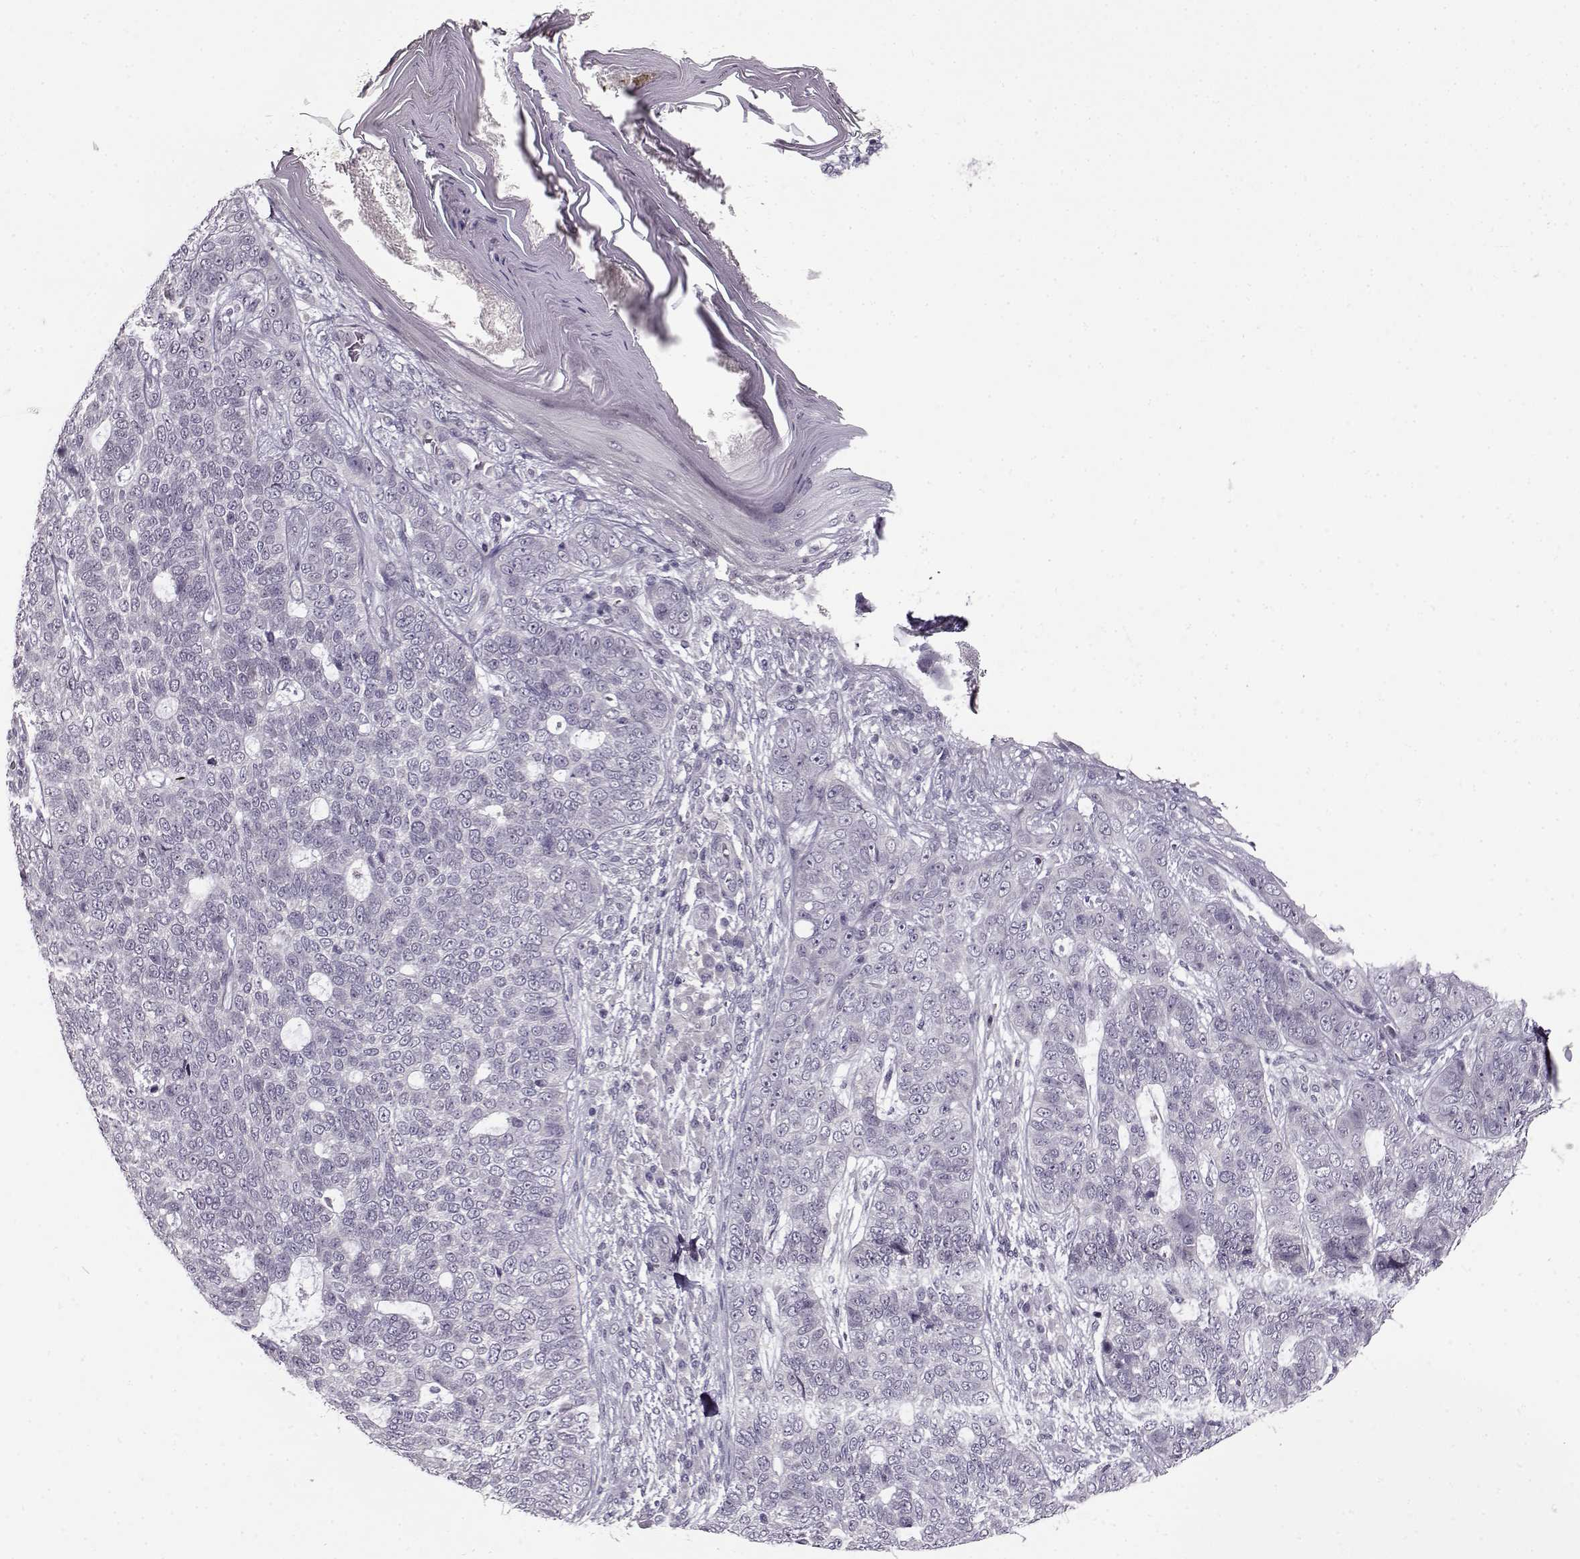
{"staining": {"intensity": "negative", "quantity": "none", "location": "none"}, "tissue": "skin cancer", "cell_type": "Tumor cells", "image_type": "cancer", "snomed": [{"axis": "morphology", "description": "Basal cell carcinoma"}, {"axis": "topography", "description": "Skin"}], "caption": "An image of human skin cancer is negative for staining in tumor cells. Nuclei are stained in blue.", "gene": "RP1L1", "patient": {"sex": "female", "age": 69}}